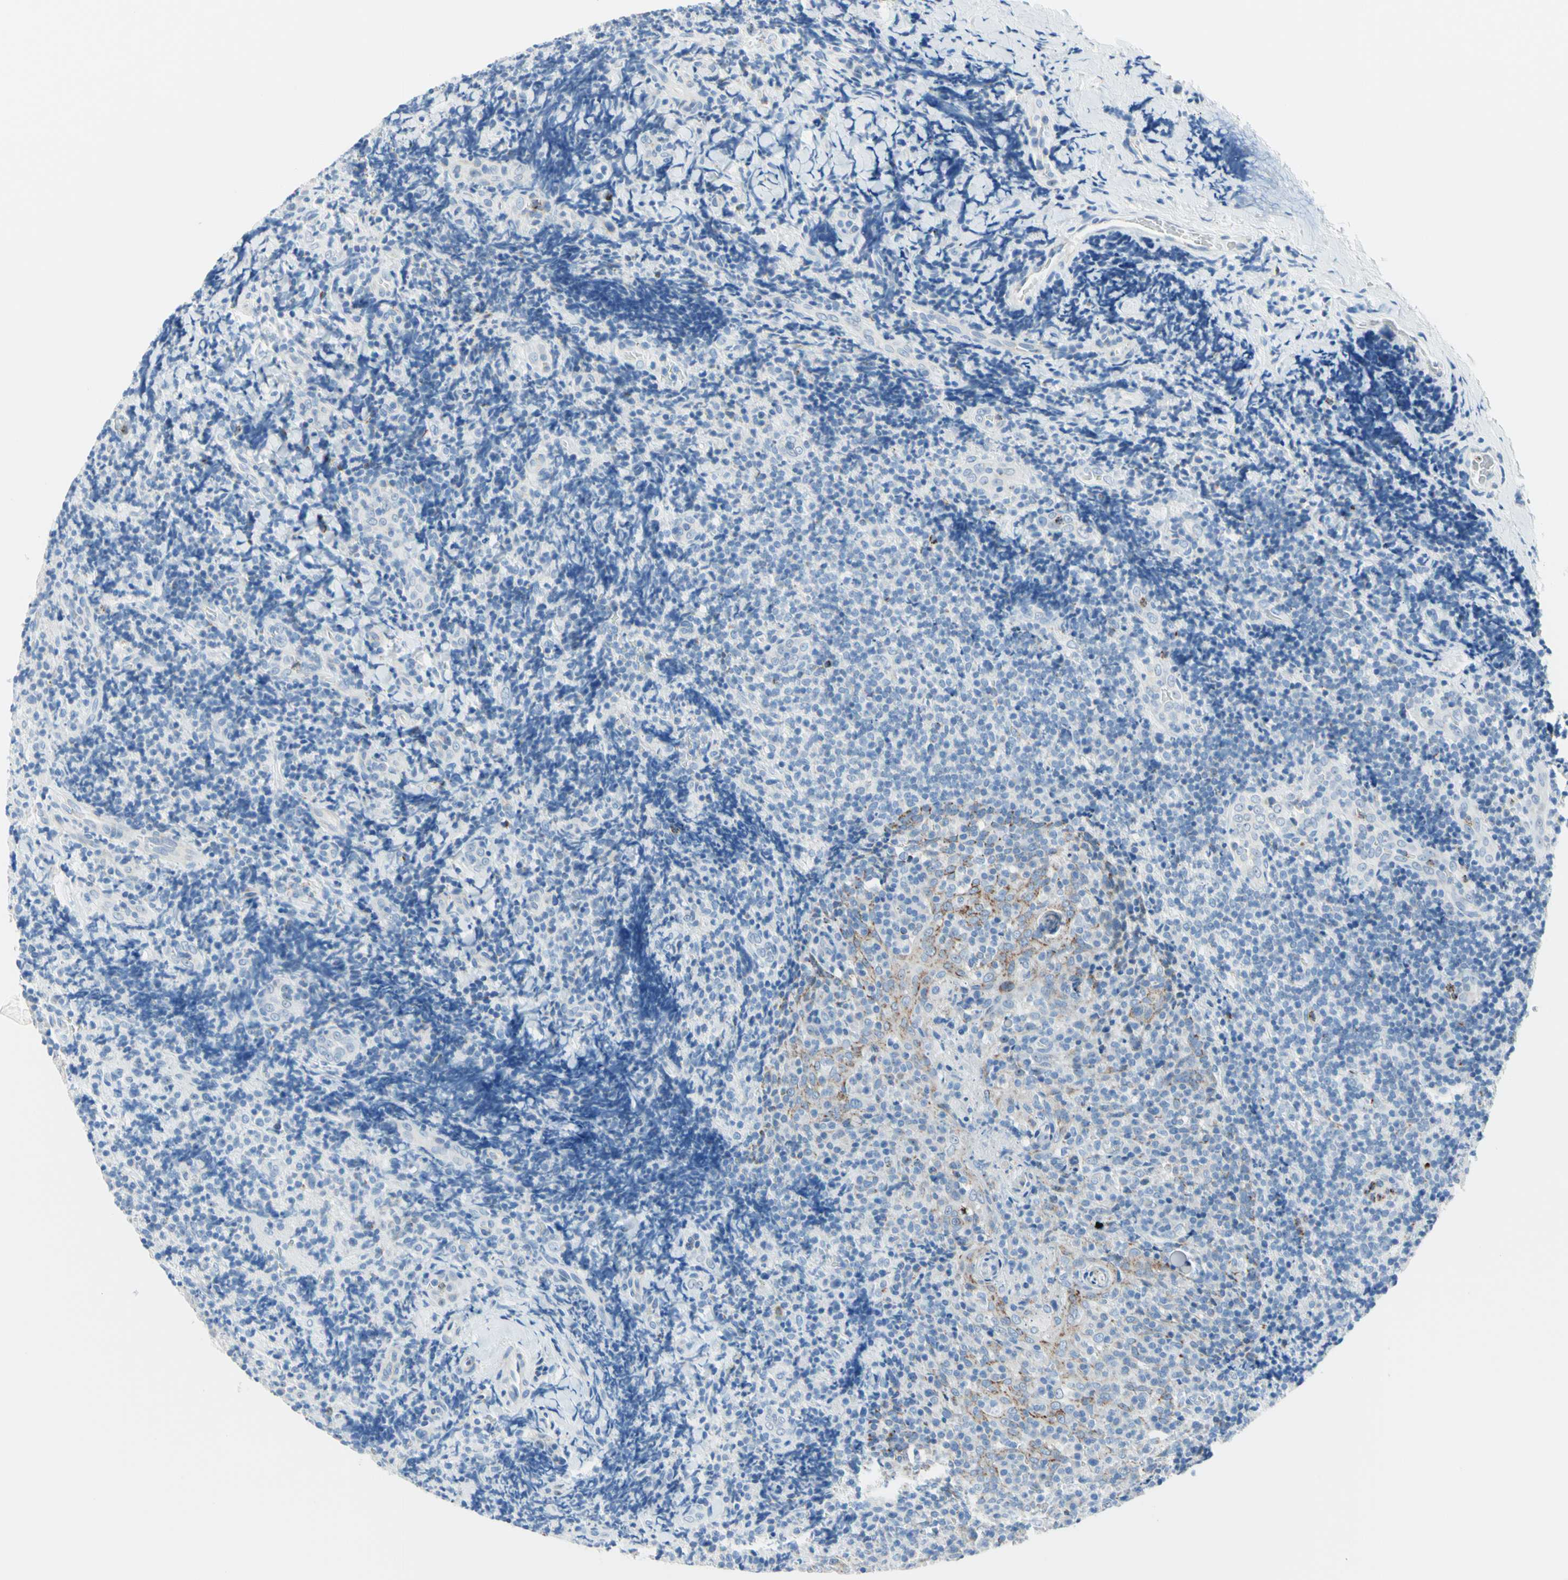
{"staining": {"intensity": "negative", "quantity": "none", "location": "none"}, "tissue": "lymphoma", "cell_type": "Tumor cells", "image_type": "cancer", "snomed": [{"axis": "morphology", "description": "Malignant lymphoma, non-Hodgkin's type, High grade"}, {"axis": "topography", "description": "Tonsil"}], "caption": "Protein analysis of high-grade malignant lymphoma, non-Hodgkin's type demonstrates no significant positivity in tumor cells. (DAB (3,3'-diaminobenzidine) immunohistochemistry visualized using brightfield microscopy, high magnification).", "gene": "CYSLTR1", "patient": {"sex": "female", "age": 36}}